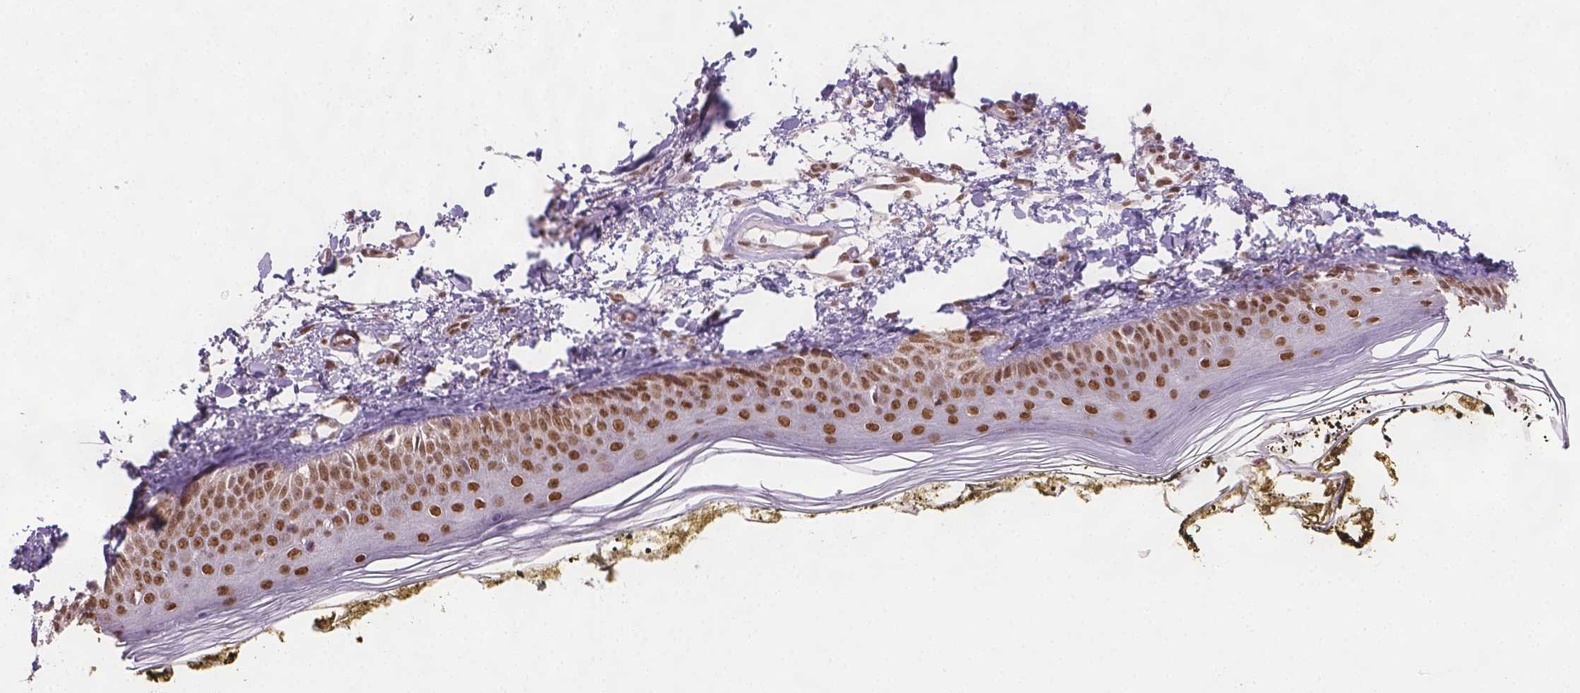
{"staining": {"intensity": "moderate", "quantity": ">75%", "location": "nuclear"}, "tissue": "skin", "cell_type": "Fibroblasts", "image_type": "normal", "snomed": [{"axis": "morphology", "description": "Normal tissue, NOS"}, {"axis": "topography", "description": "Skin"}], "caption": "The image displays staining of benign skin, revealing moderate nuclear protein staining (brown color) within fibroblasts.", "gene": "FANCE", "patient": {"sex": "male", "age": 76}}